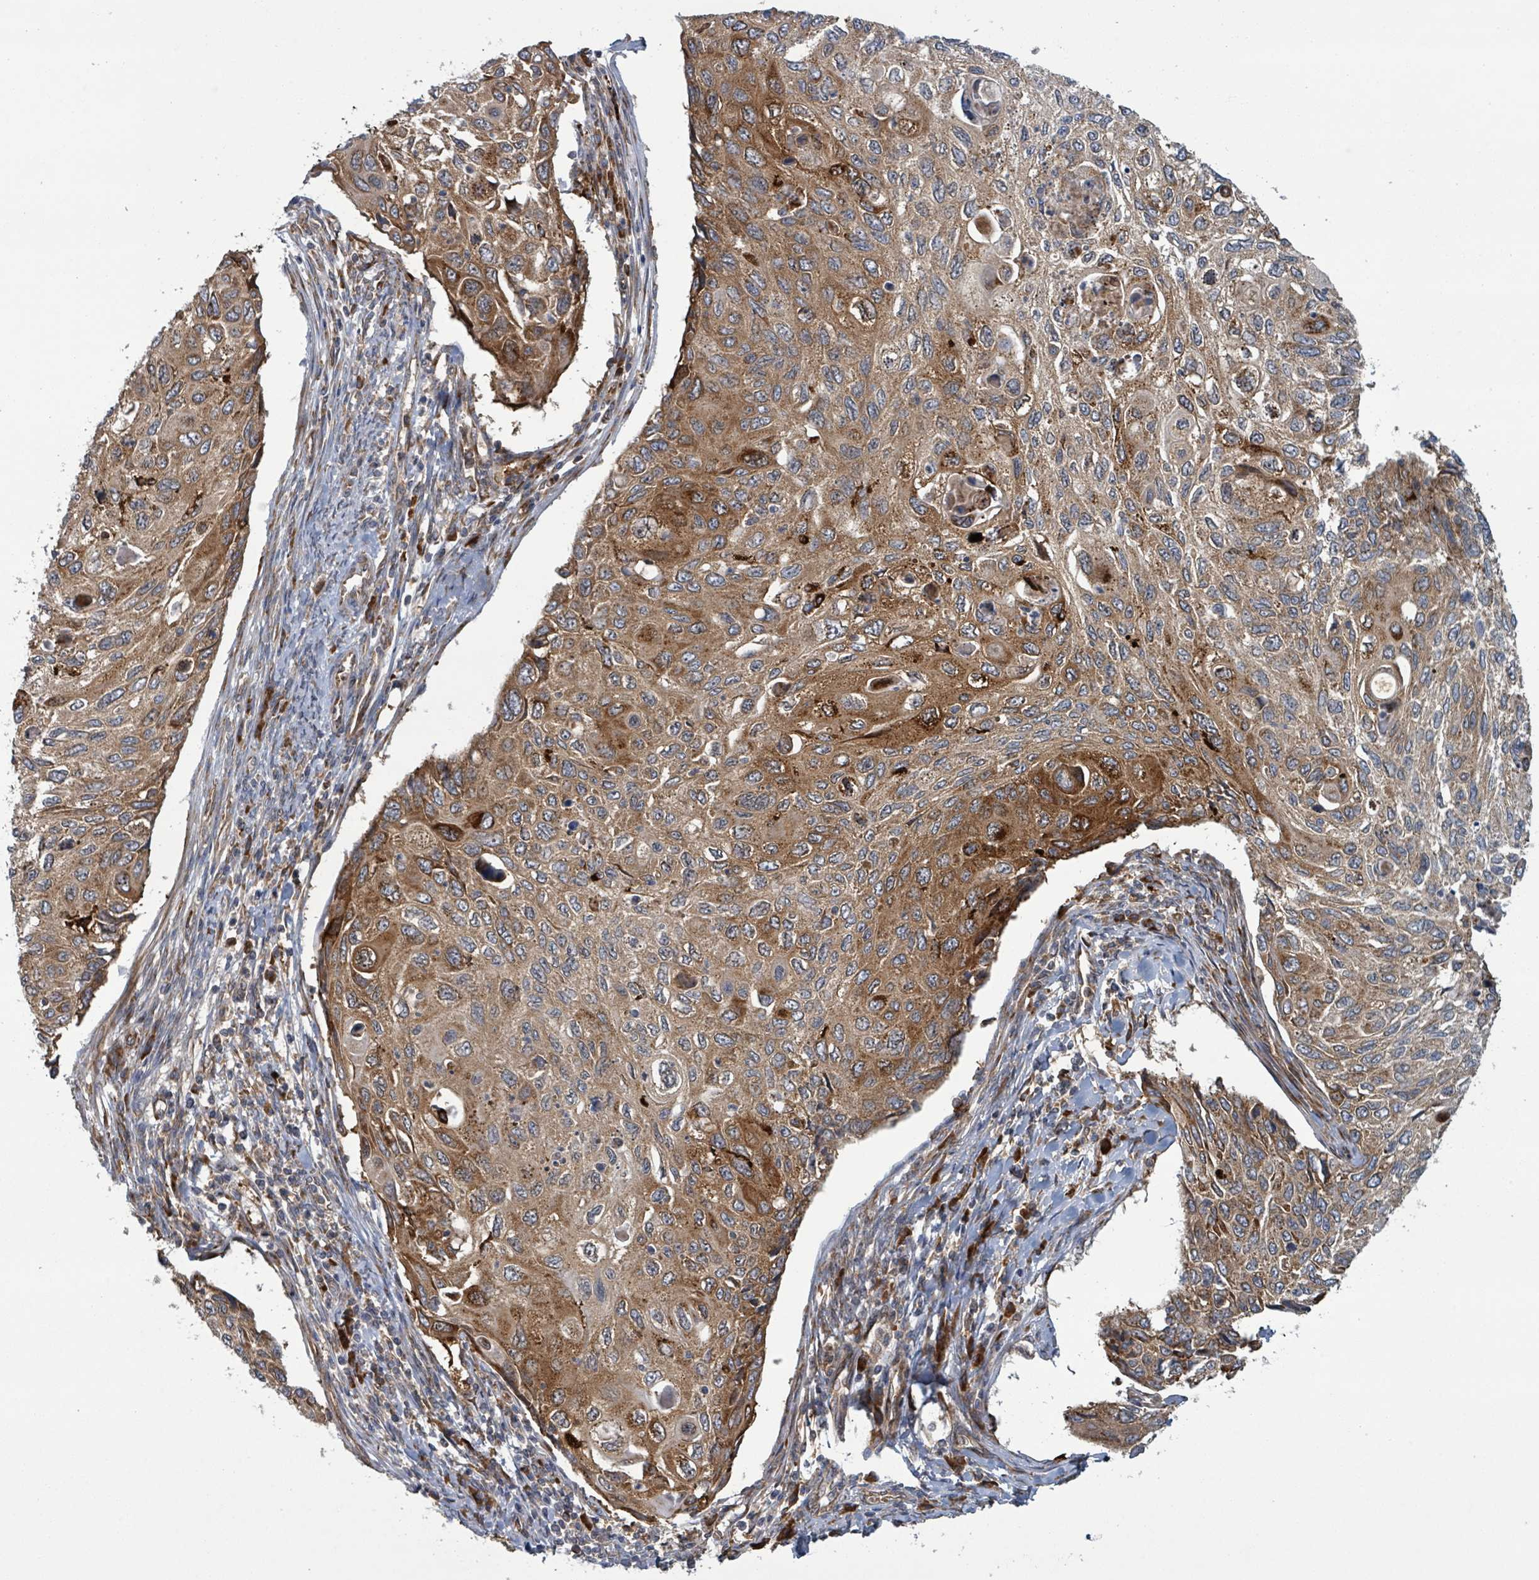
{"staining": {"intensity": "moderate", "quantity": ">75%", "location": "cytoplasmic/membranous"}, "tissue": "cervical cancer", "cell_type": "Tumor cells", "image_type": "cancer", "snomed": [{"axis": "morphology", "description": "Squamous cell carcinoma, NOS"}, {"axis": "topography", "description": "Cervix"}], "caption": "About >75% of tumor cells in cervical cancer (squamous cell carcinoma) show moderate cytoplasmic/membranous protein expression as visualized by brown immunohistochemical staining.", "gene": "OR51E1", "patient": {"sex": "female", "age": 70}}